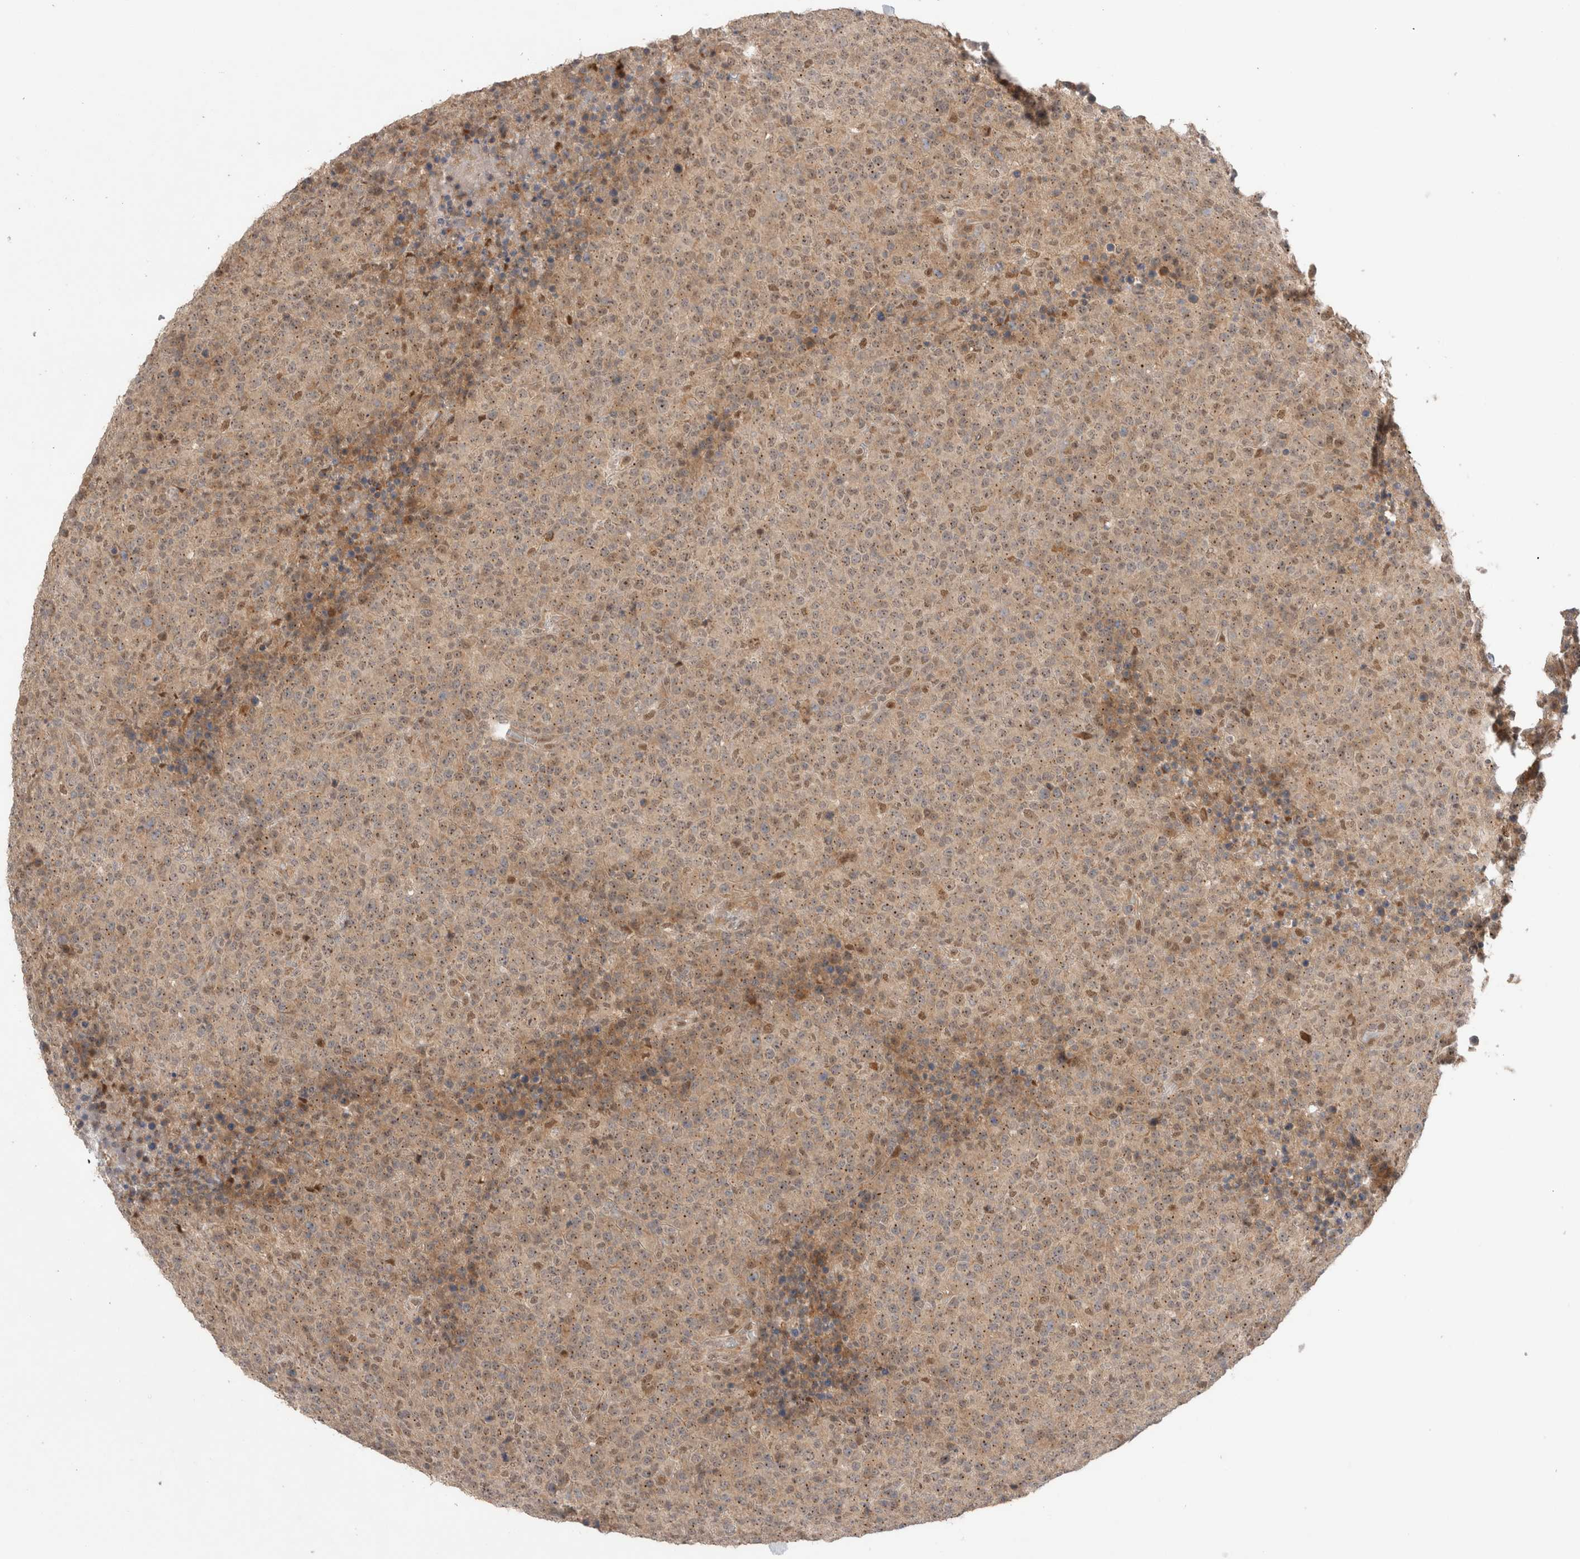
{"staining": {"intensity": "weak", "quantity": ">75%", "location": "cytoplasmic/membranous,nuclear"}, "tissue": "lymphoma", "cell_type": "Tumor cells", "image_type": "cancer", "snomed": [{"axis": "morphology", "description": "Malignant lymphoma, non-Hodgkin's type, High grade"}, {"axis": "topography", "description": "Lymph node"}], "caption": "Immunohistochemical staining of human lymphoma shows low levels of weak cytoplasmic/membranous and nuclear positivity in about >75% of tumor cells.", "gene": "SLC29A1", "patient": {"sex": "male", "age": 13}}